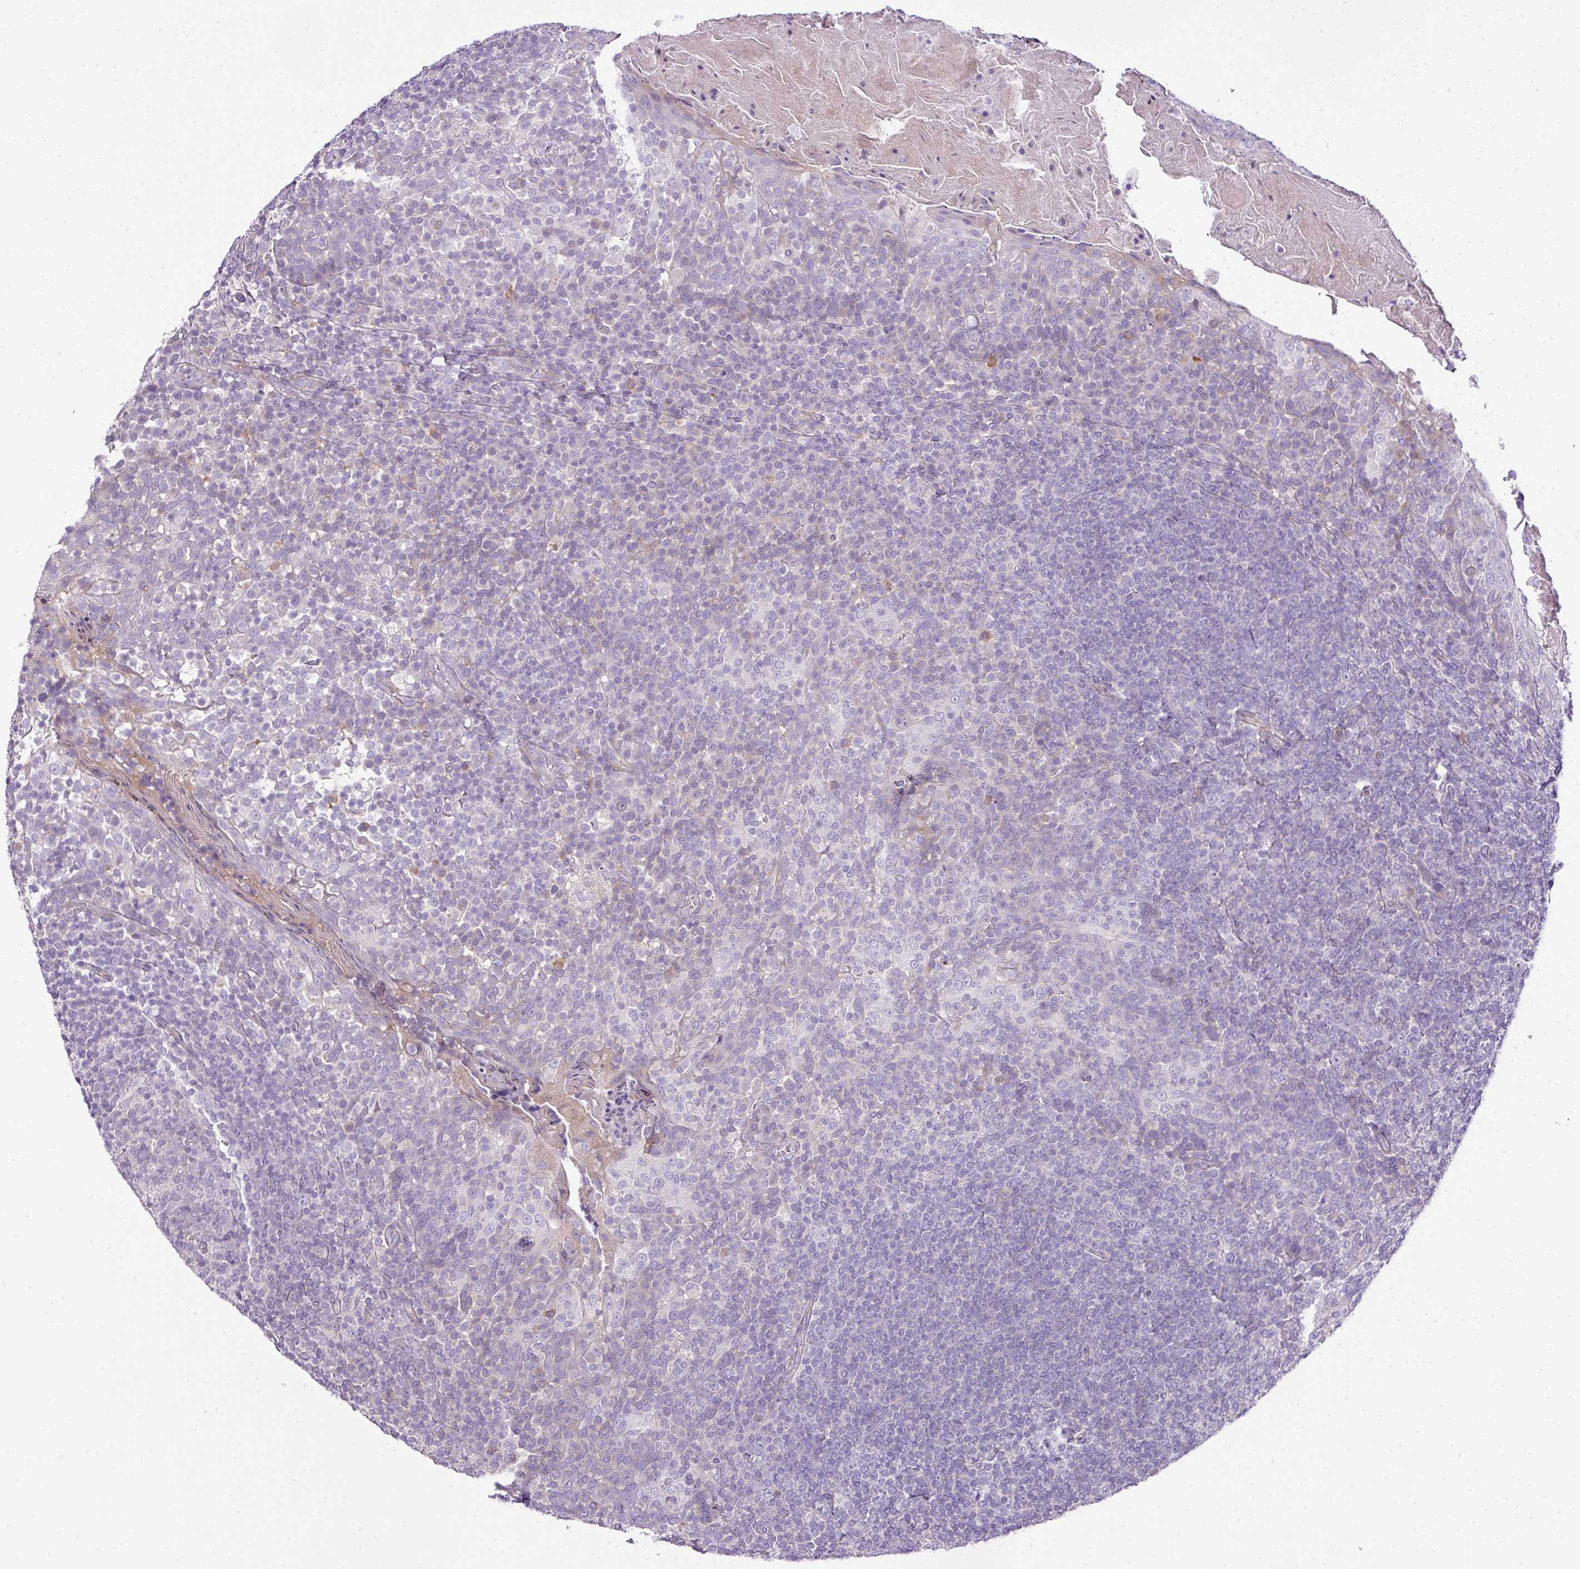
{"staining": {"intensity": "negative", "quantity": "none", "location": "none"}, "tissue": "tonsil", "cell_type": "Germinal center cells", "image_type": "normal", "snomed": [{"axis": "morphology", "description": "Normal tissue, NOS"}, {"axis": "topography", "description": "Tonsil"}], "caption": "The photomicrograph shows no staining of germinal center cells in normal tonsil.", "gene": "HOXC13", "patient": {"sex": "female", "age": 19}}